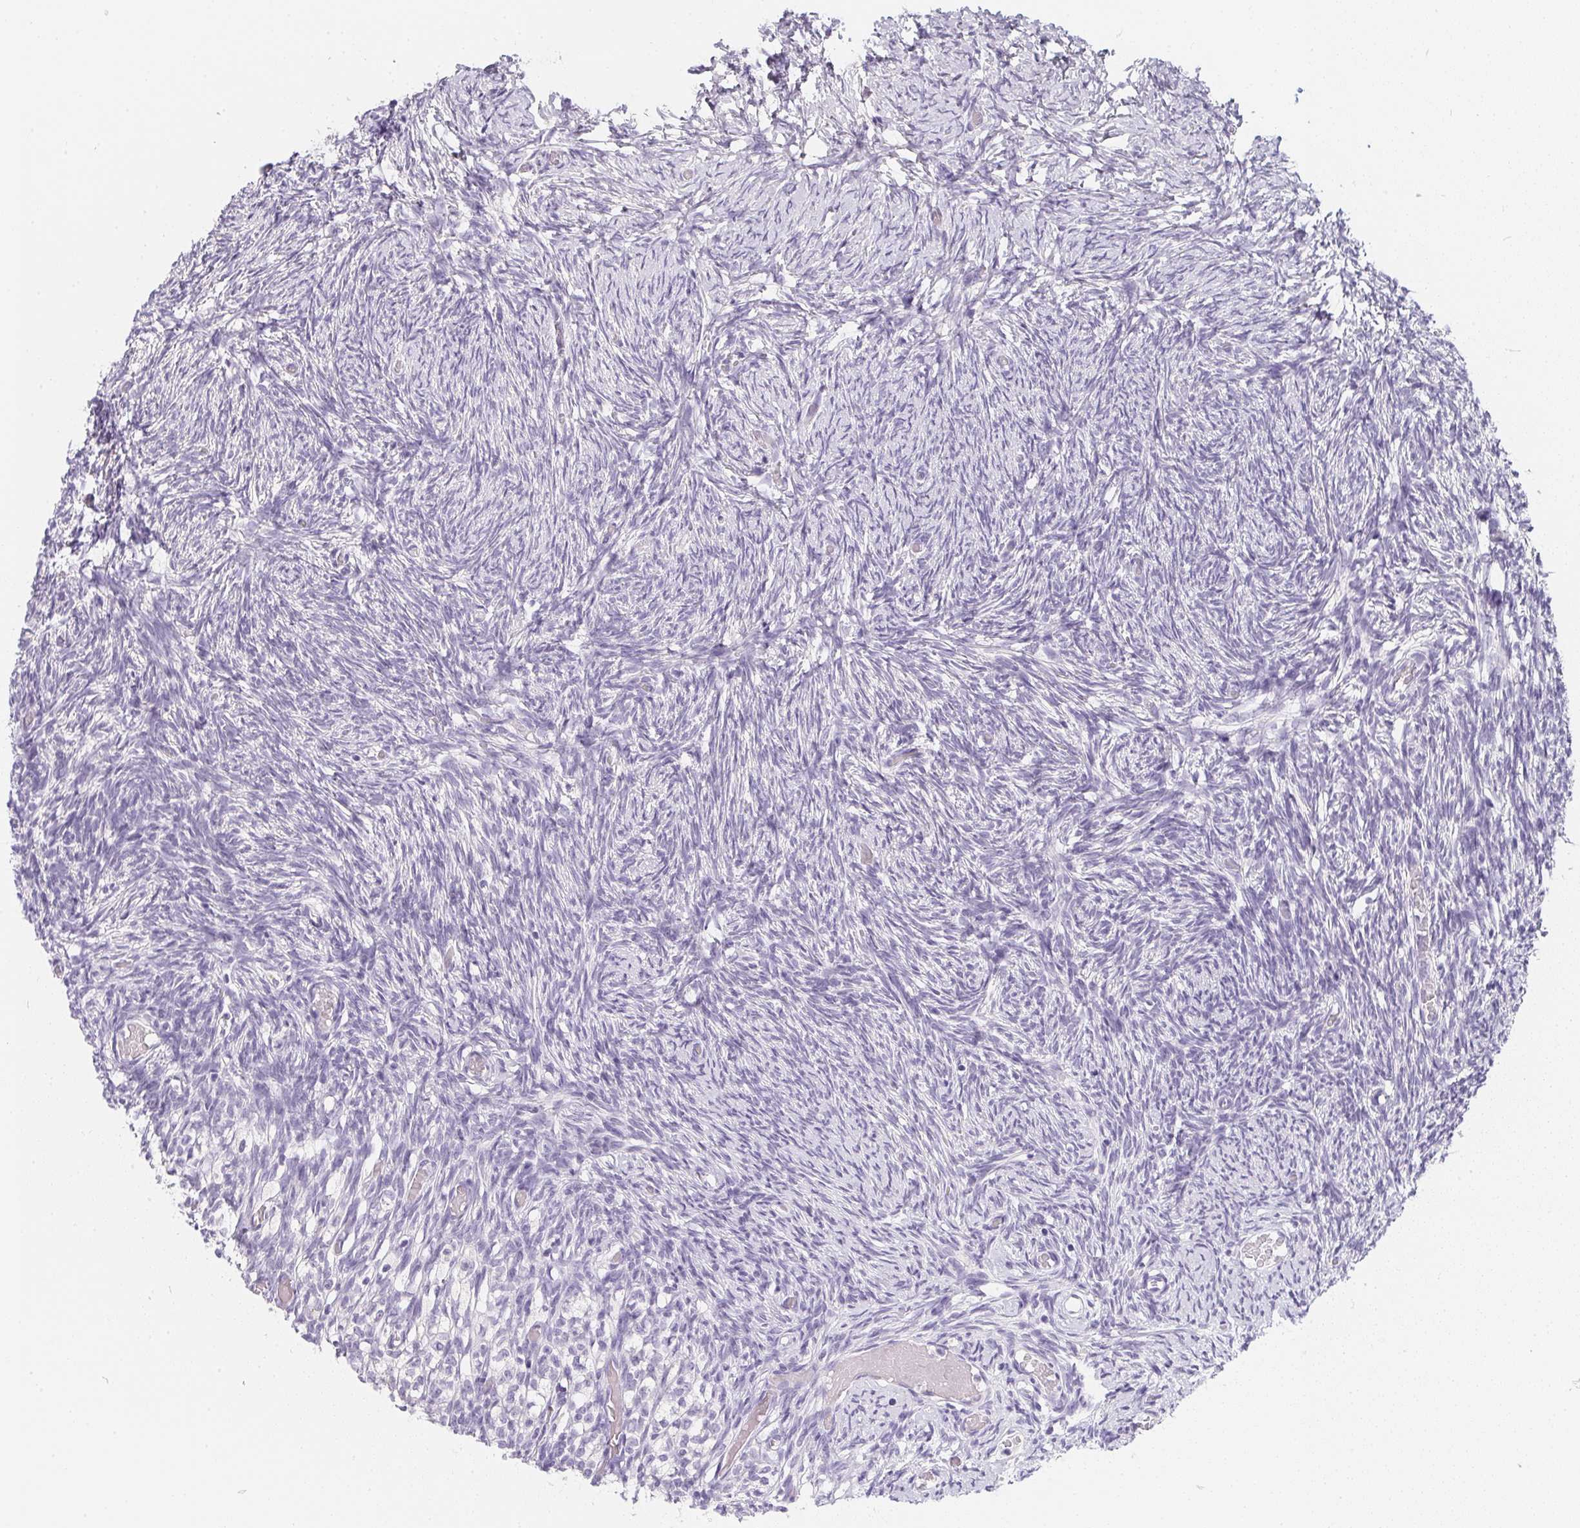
{"staining": {"intensity": "negative", "quantity": "none", "location": "none"}, "tissue": "ovary", "cell_type": "Follicle cells", "image_type": "normal", "snomed": [{"axis": "morphology", "description": "Normal tissue, NOS"}, {"axis": "topography", "description": "Ovary"}], "caption": "DAB (3,3'-diaminobenzidine) immunohistochemical staining of normal human ovary reveals no significant positivity in follicle cells.", "gene": "MAP1A", "patient": {"sex": "female", "age": 39}}